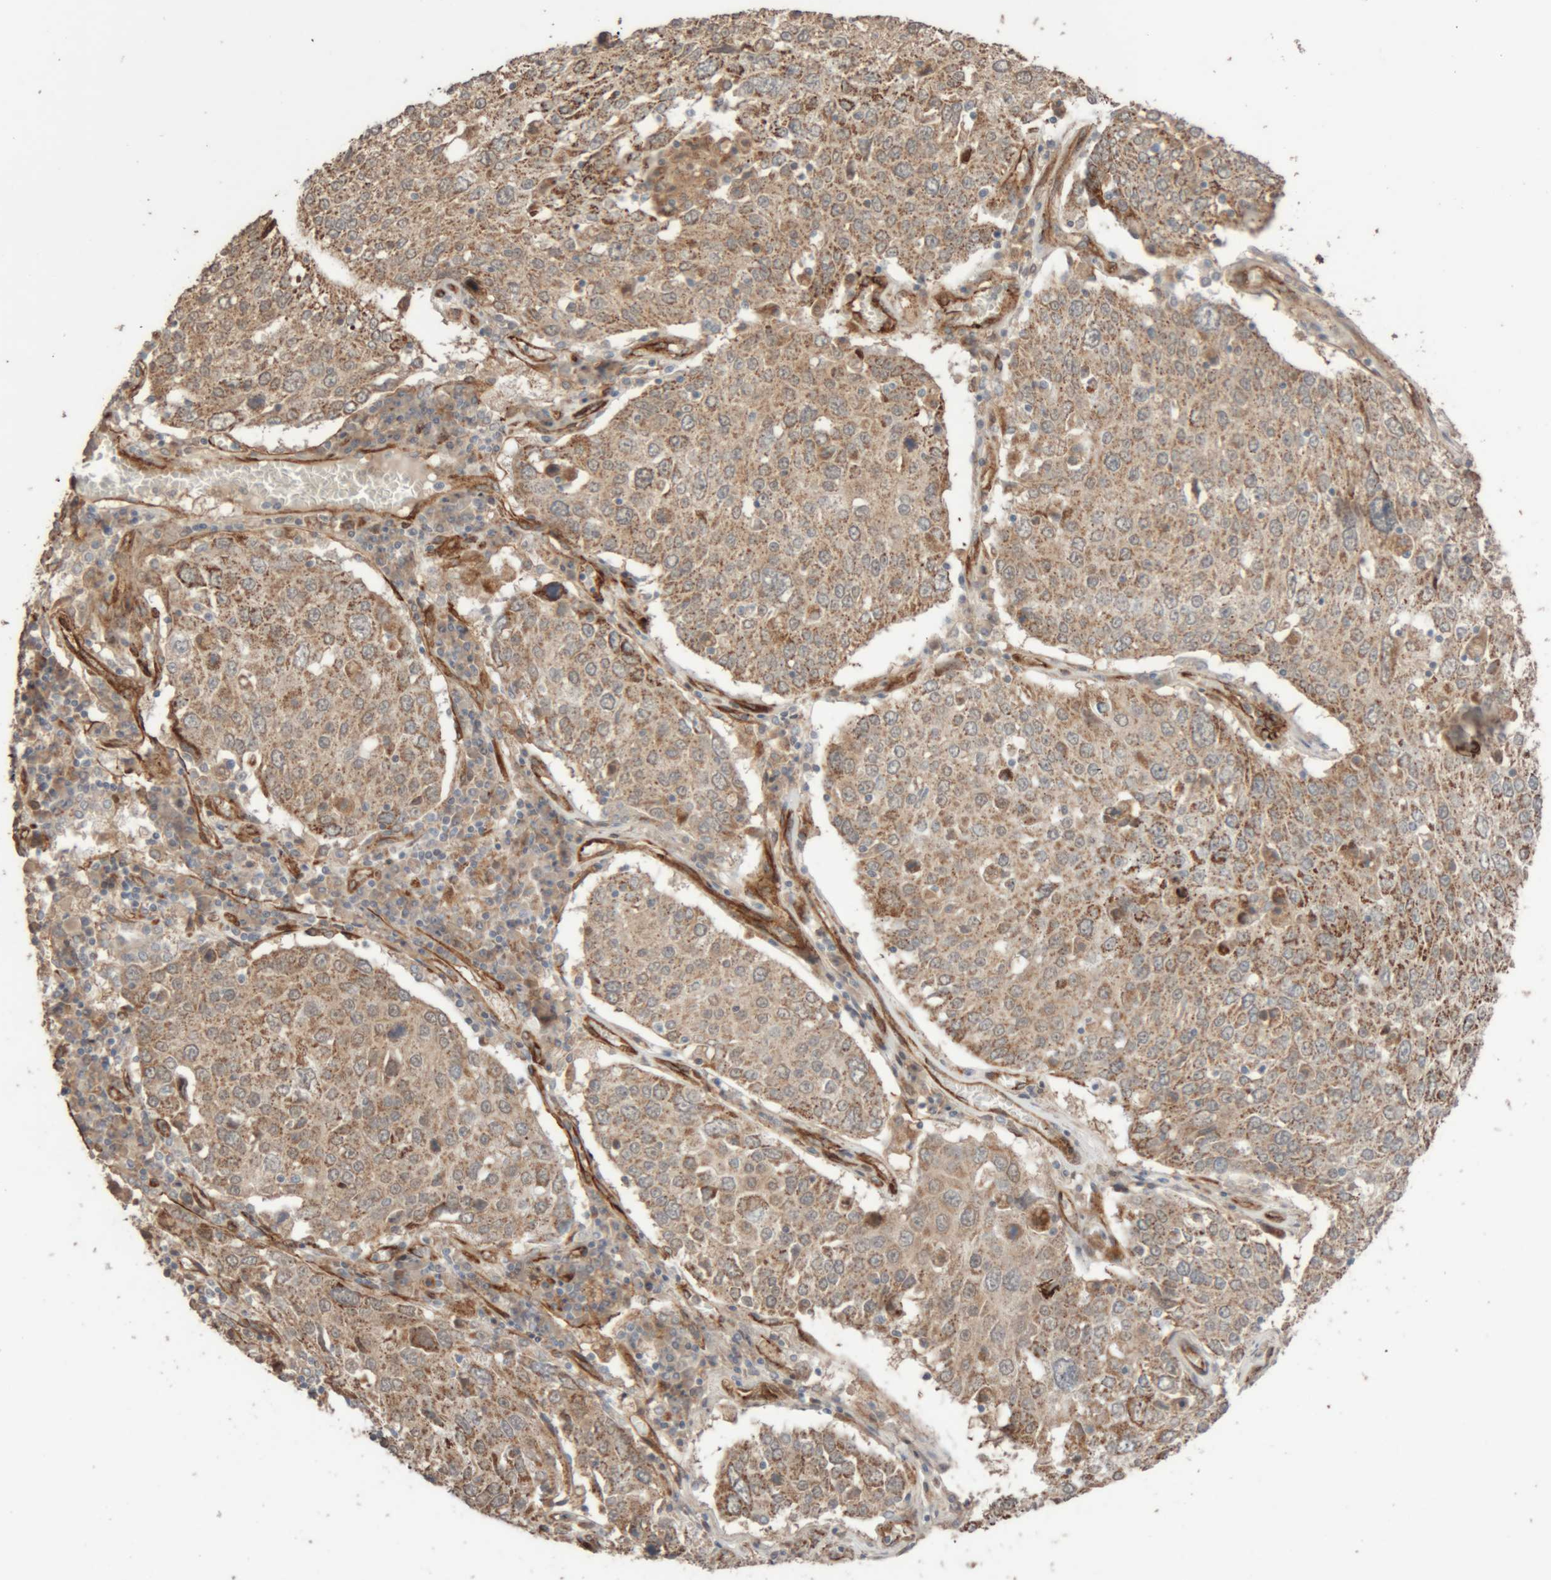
{"staining": {"intensity": "moderate", "quantity": ">75%", "location": "cytoplasmic/membranous"}, "tissue": "lung cancer", "cell_type": "Tumor cells", "image_type": "cancer", "snomed": [{"axis": "morphology", "description": "Squamous cell carcinoma, NOS"}, {"axis": "topography", "description": "Lung"}], "caption": "Immunohistochemistry (IHC) histopathology image of neoplastic tissue: human lung squamous cell carcinoma stained using immunohistochemistry (IHC) shows medium levels of moderate protein expression localized specifically in the cytoplasmic/membranous of tumor cells, appearing as a cytoplasmic/membranous brown color.", "gene": "RAB32", "patient": {"sex": "male", "age": 65}}